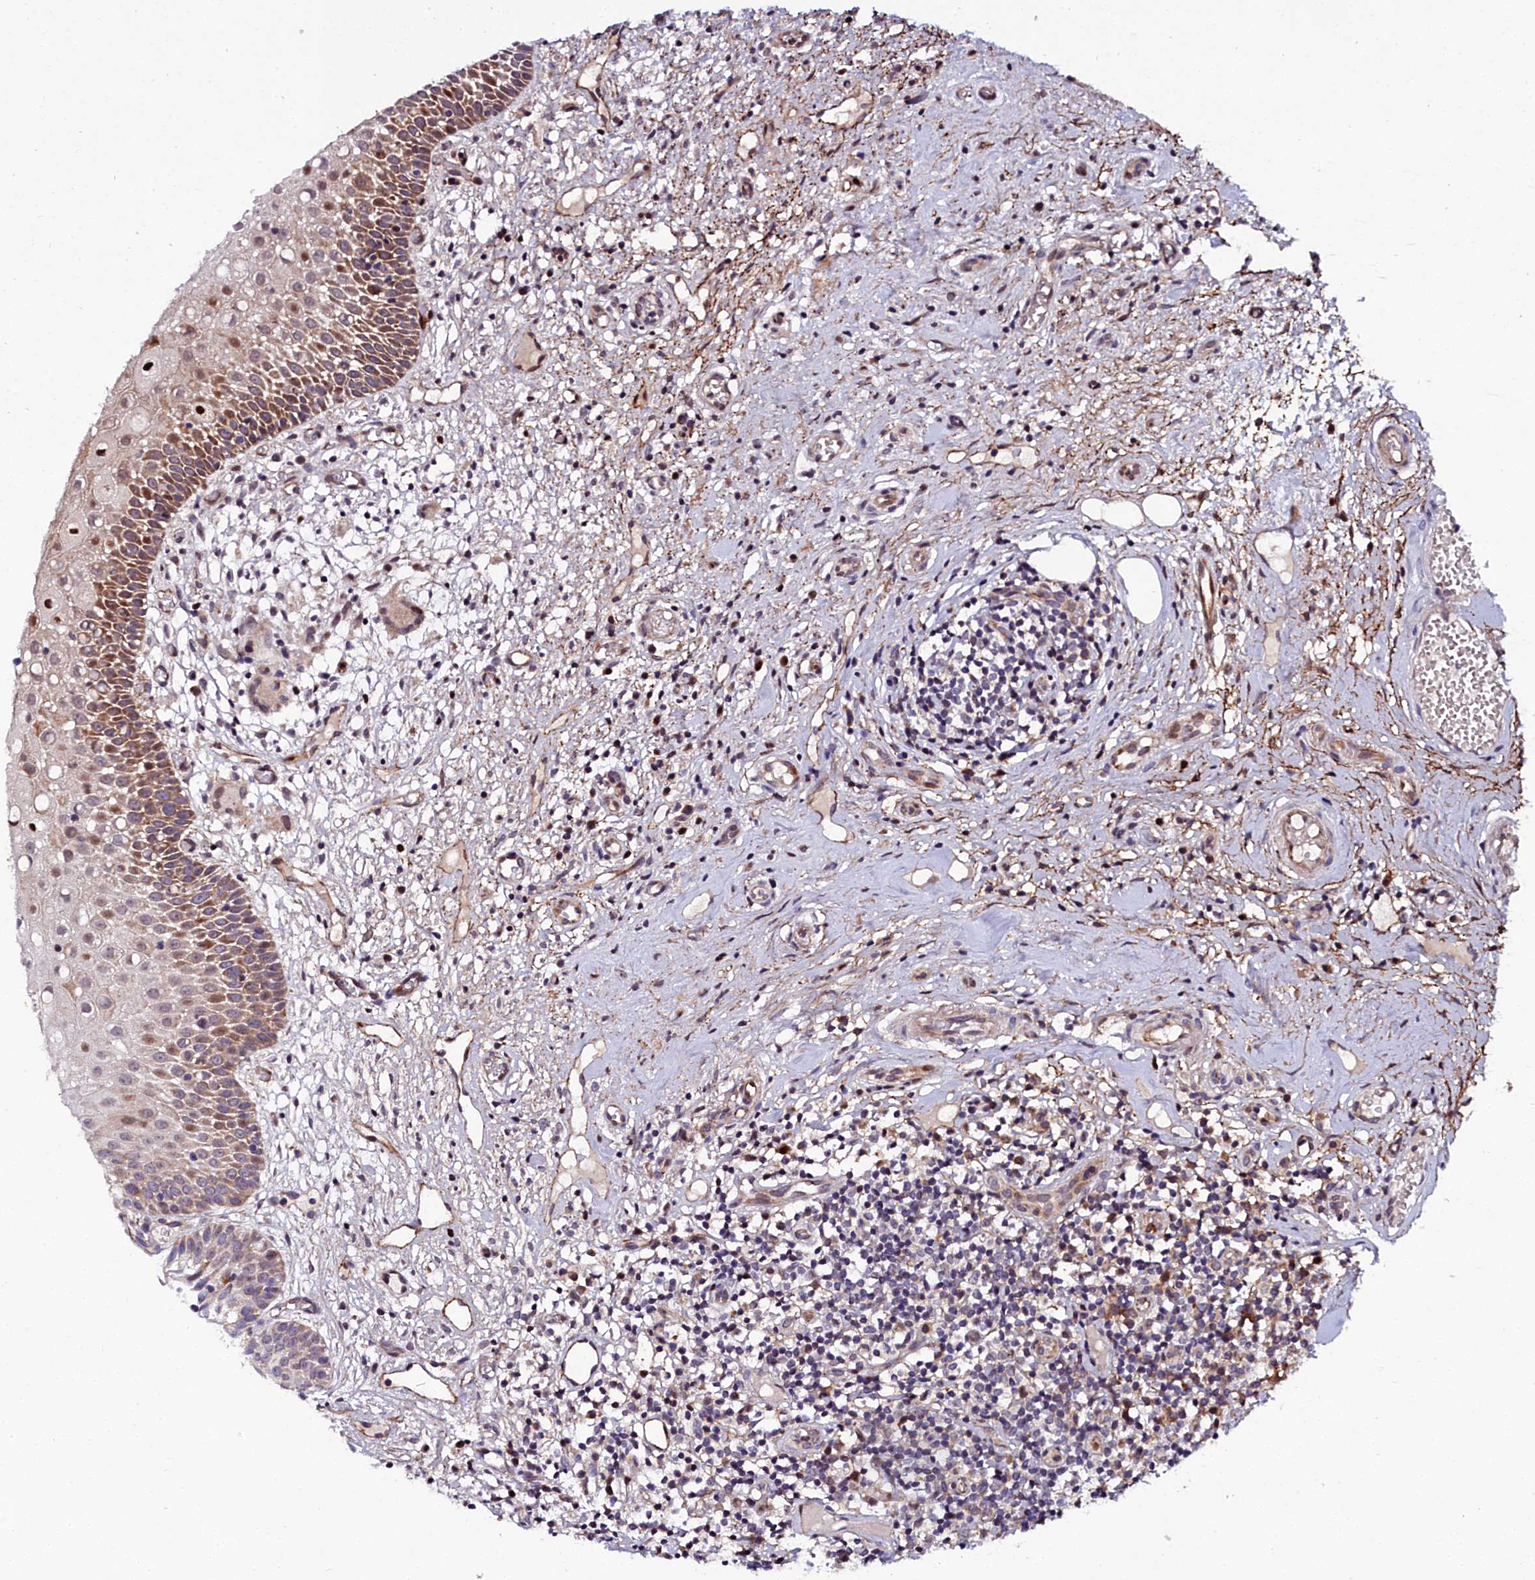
{"staining": {"intensity": "strong", "quantity": "25%-75%", "location": "cytoplasmic/membranous,nuclear"}, "tissue": "oral mucosa", "cell_type": "Squamous epithelial cells", "image_type": "normal", "snomed": [{"axis": "morphology", "description": "Normal tissue, NOS"}, {"axis": "topography", "description": "Oral tissue"}], "caption": "IHC image of benign human oral mucosa stained for a protein (brown), which reveals high levels of strong cytoplasmic/membranous,nuclear staining in approximately 25%-75% of squamous epithelial cells.", "gene": "MRPS11", "patient": {"sex": "female", "age": 69}}